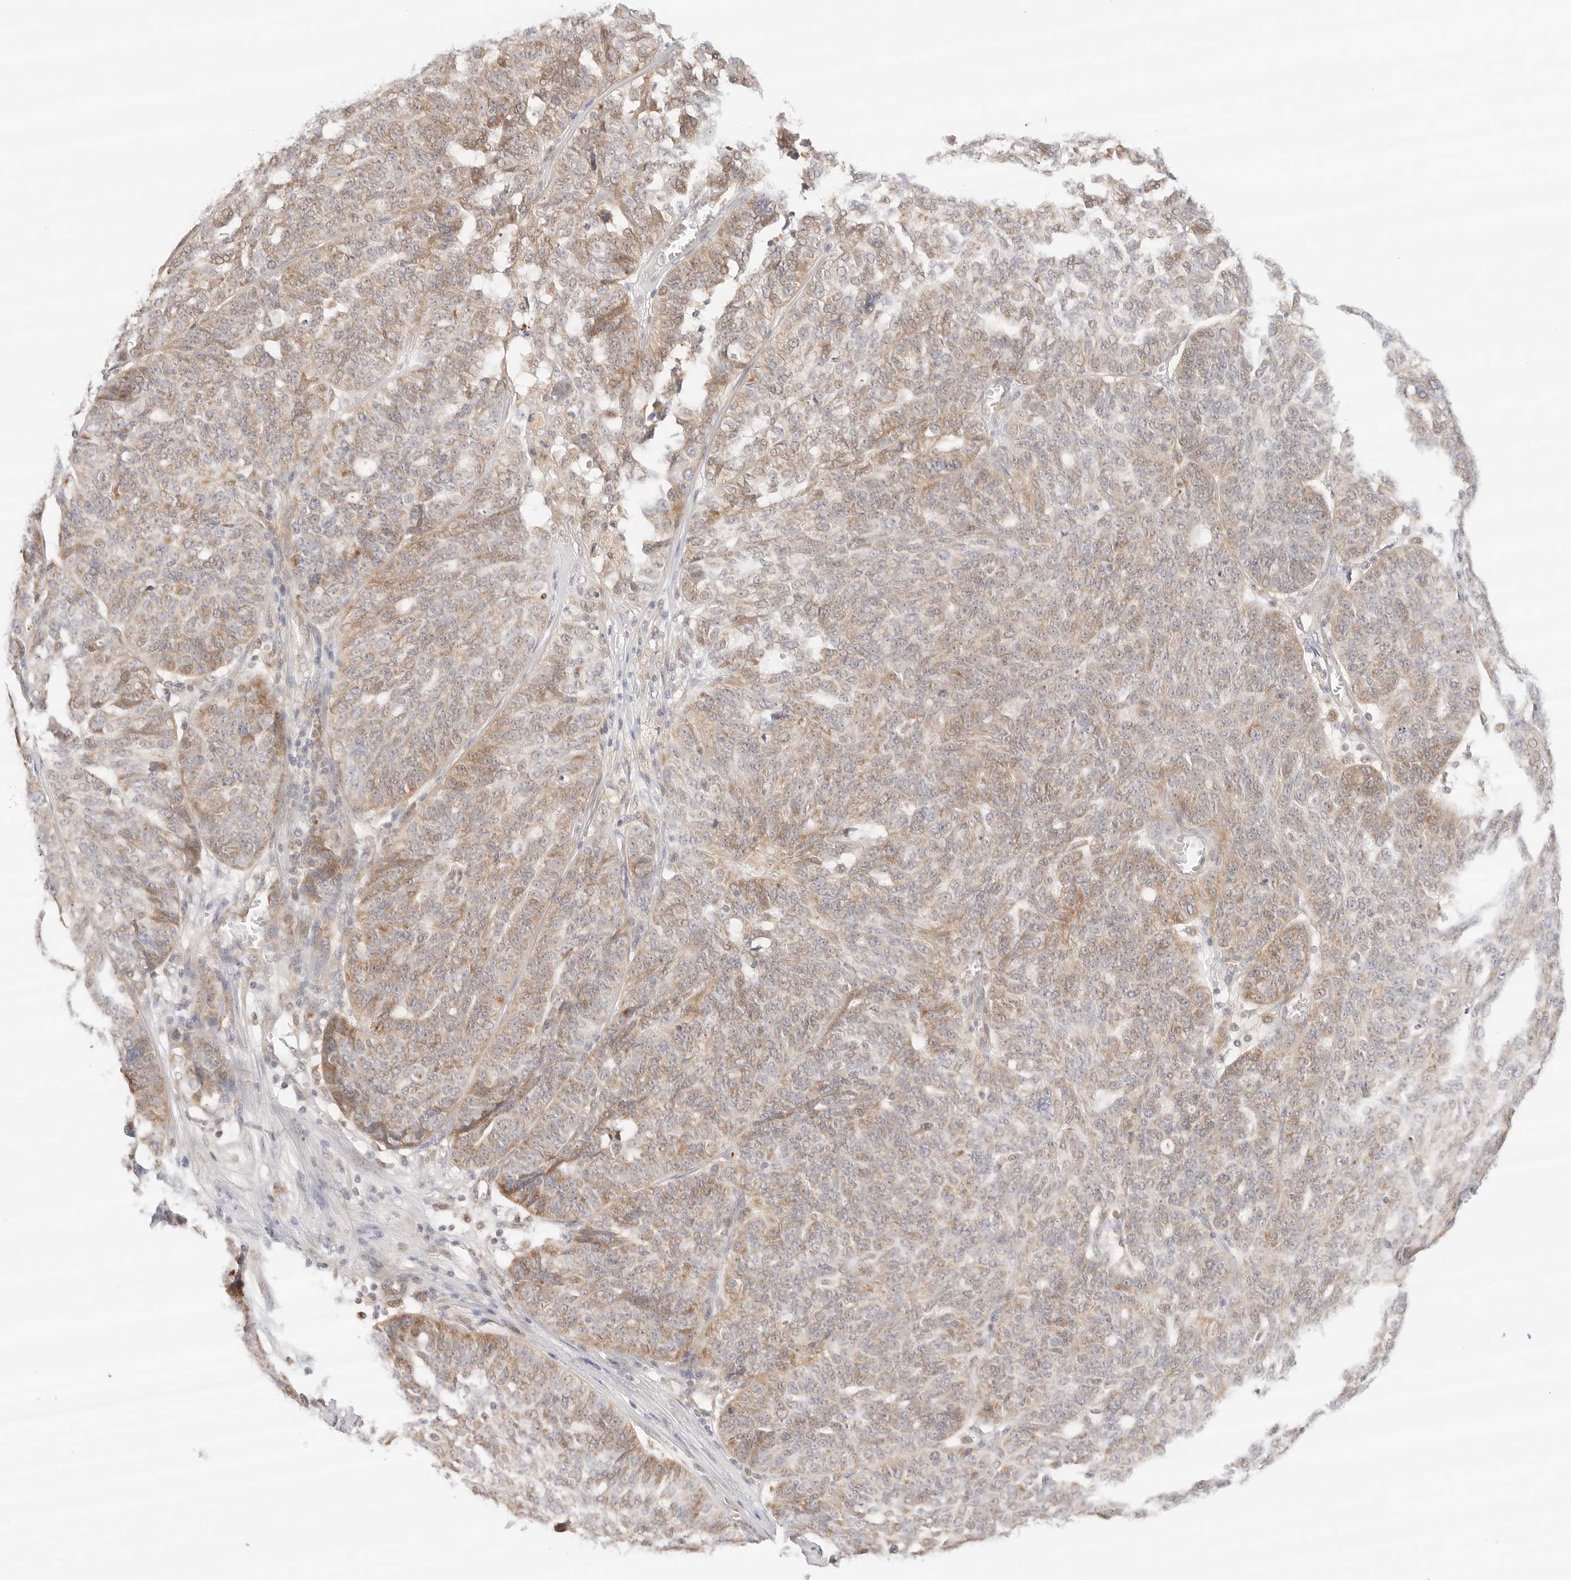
{"staining": {"intensity": "moderate", "quantity": "25%-75%", "location": "cytoplasmic/membranous"}, "tissue": "ovarian cancer", "cell_type": "Tumor cells", "image_type": "cancer", "snomed": [{"axis": "morphology", "description": "Cystadenocarcinoma, serous, NOS"}, {"axis": "topography", "description": "Ovary"}], "caption": "Moderate cytoplasmic/membranous protein expression is appreciated in approximately 25%-75% of tumor cells in ovarian serous cystadenocarcinoma. (brown staining indicates protein expression, while blue staining denotes nuclei).", "gene": "ERO1B", "patient": {"sex": "female", "age": 59}}